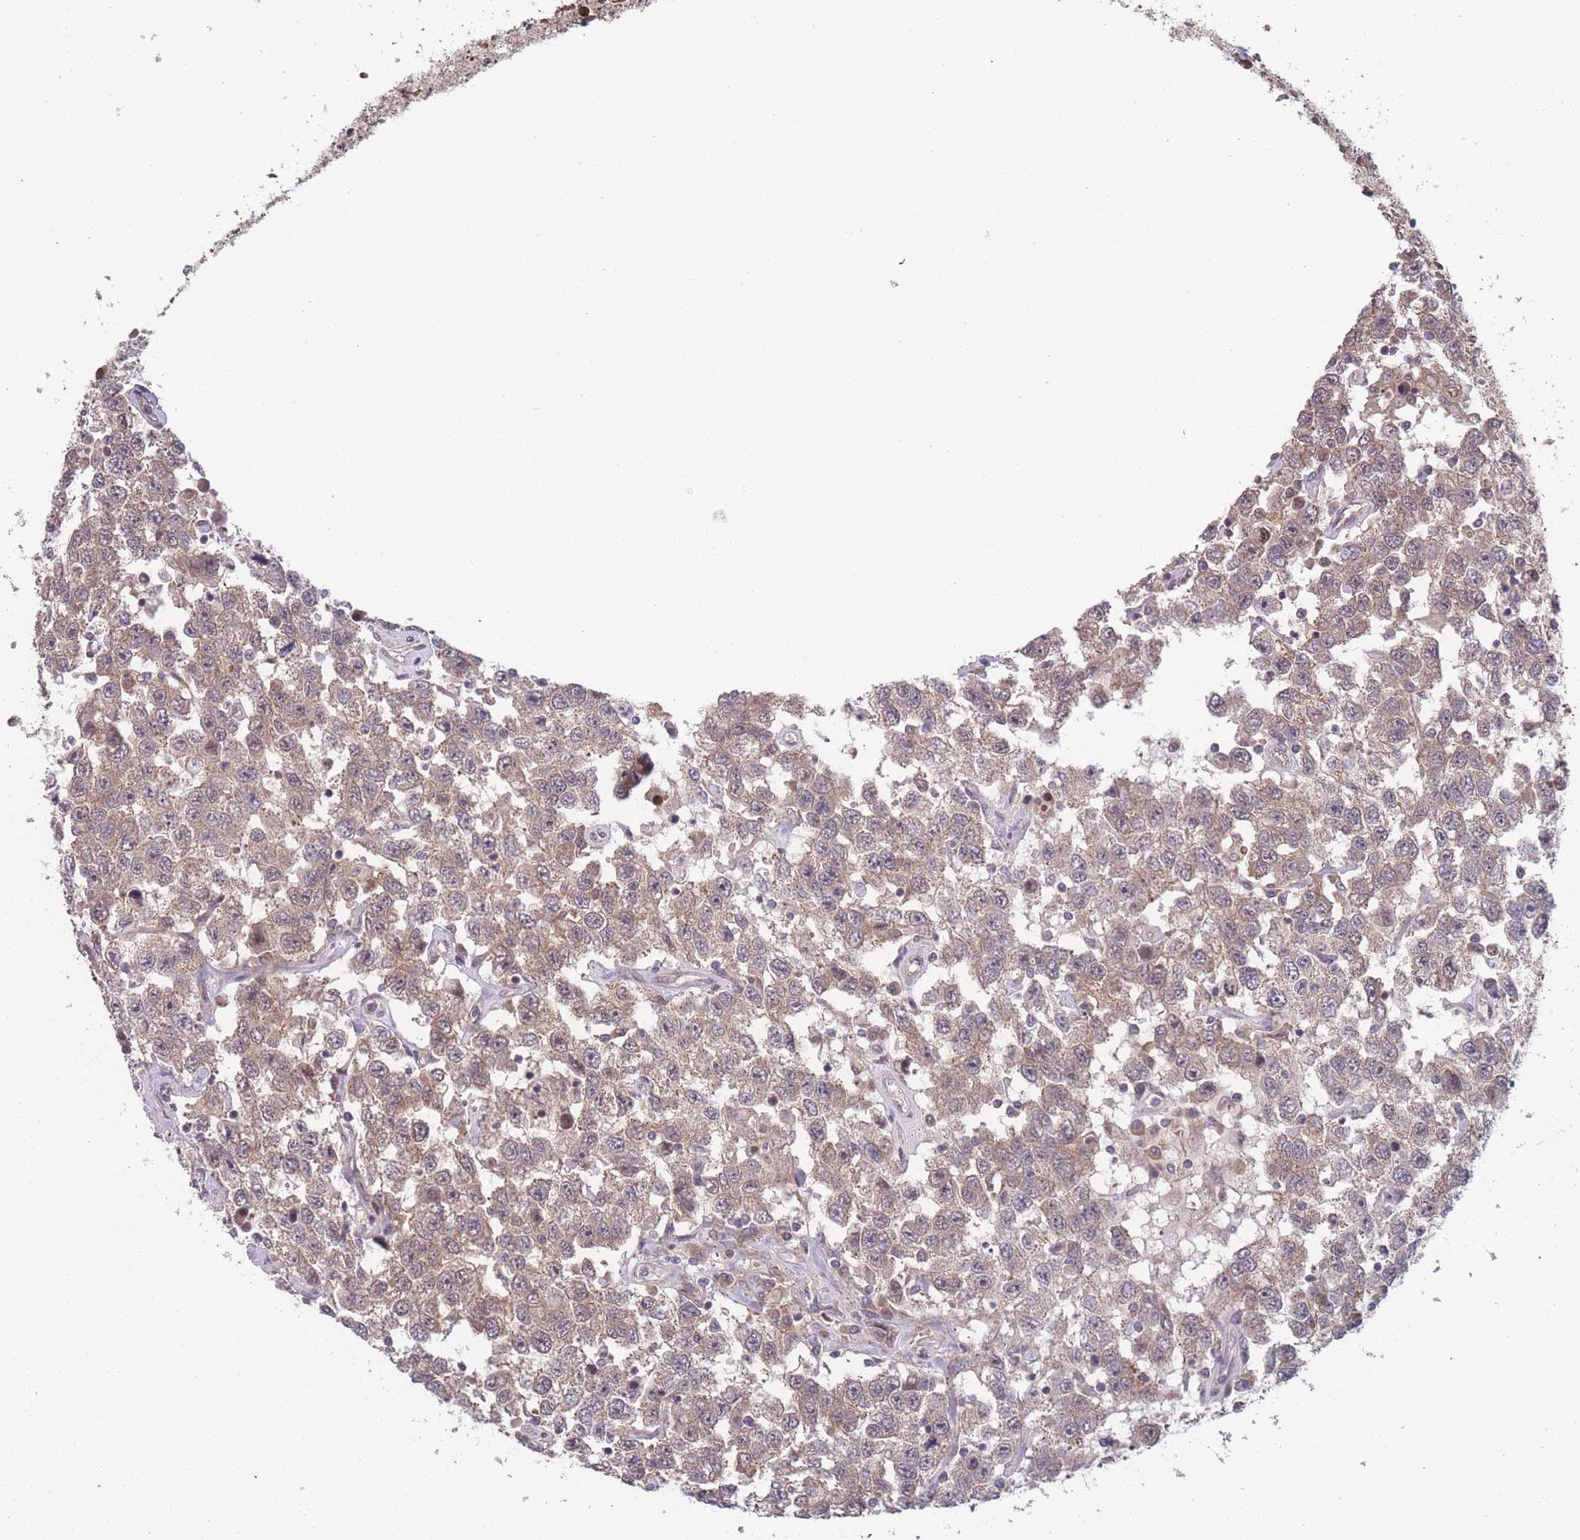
{"staining": {"intensity": "weak", "quantity": ">75%", "location": "cytoplasmic/membranous"}, "tissue": "testis cancer", "cell_type": "Tumor cells", "image_type": "cancer", "snomed": [{"axis": "morphology", "description": "Seminoma, NOS"}, {"axis": "topography", "description": "Testis"}], "caption": "Brown immunohistochemical staining in human testis seminoma displays weak cytoplasmic/membranous expression in about >75% of tumor cells.", "gene": "RPS18", "patient": {"sex": "male", "age": 41}}